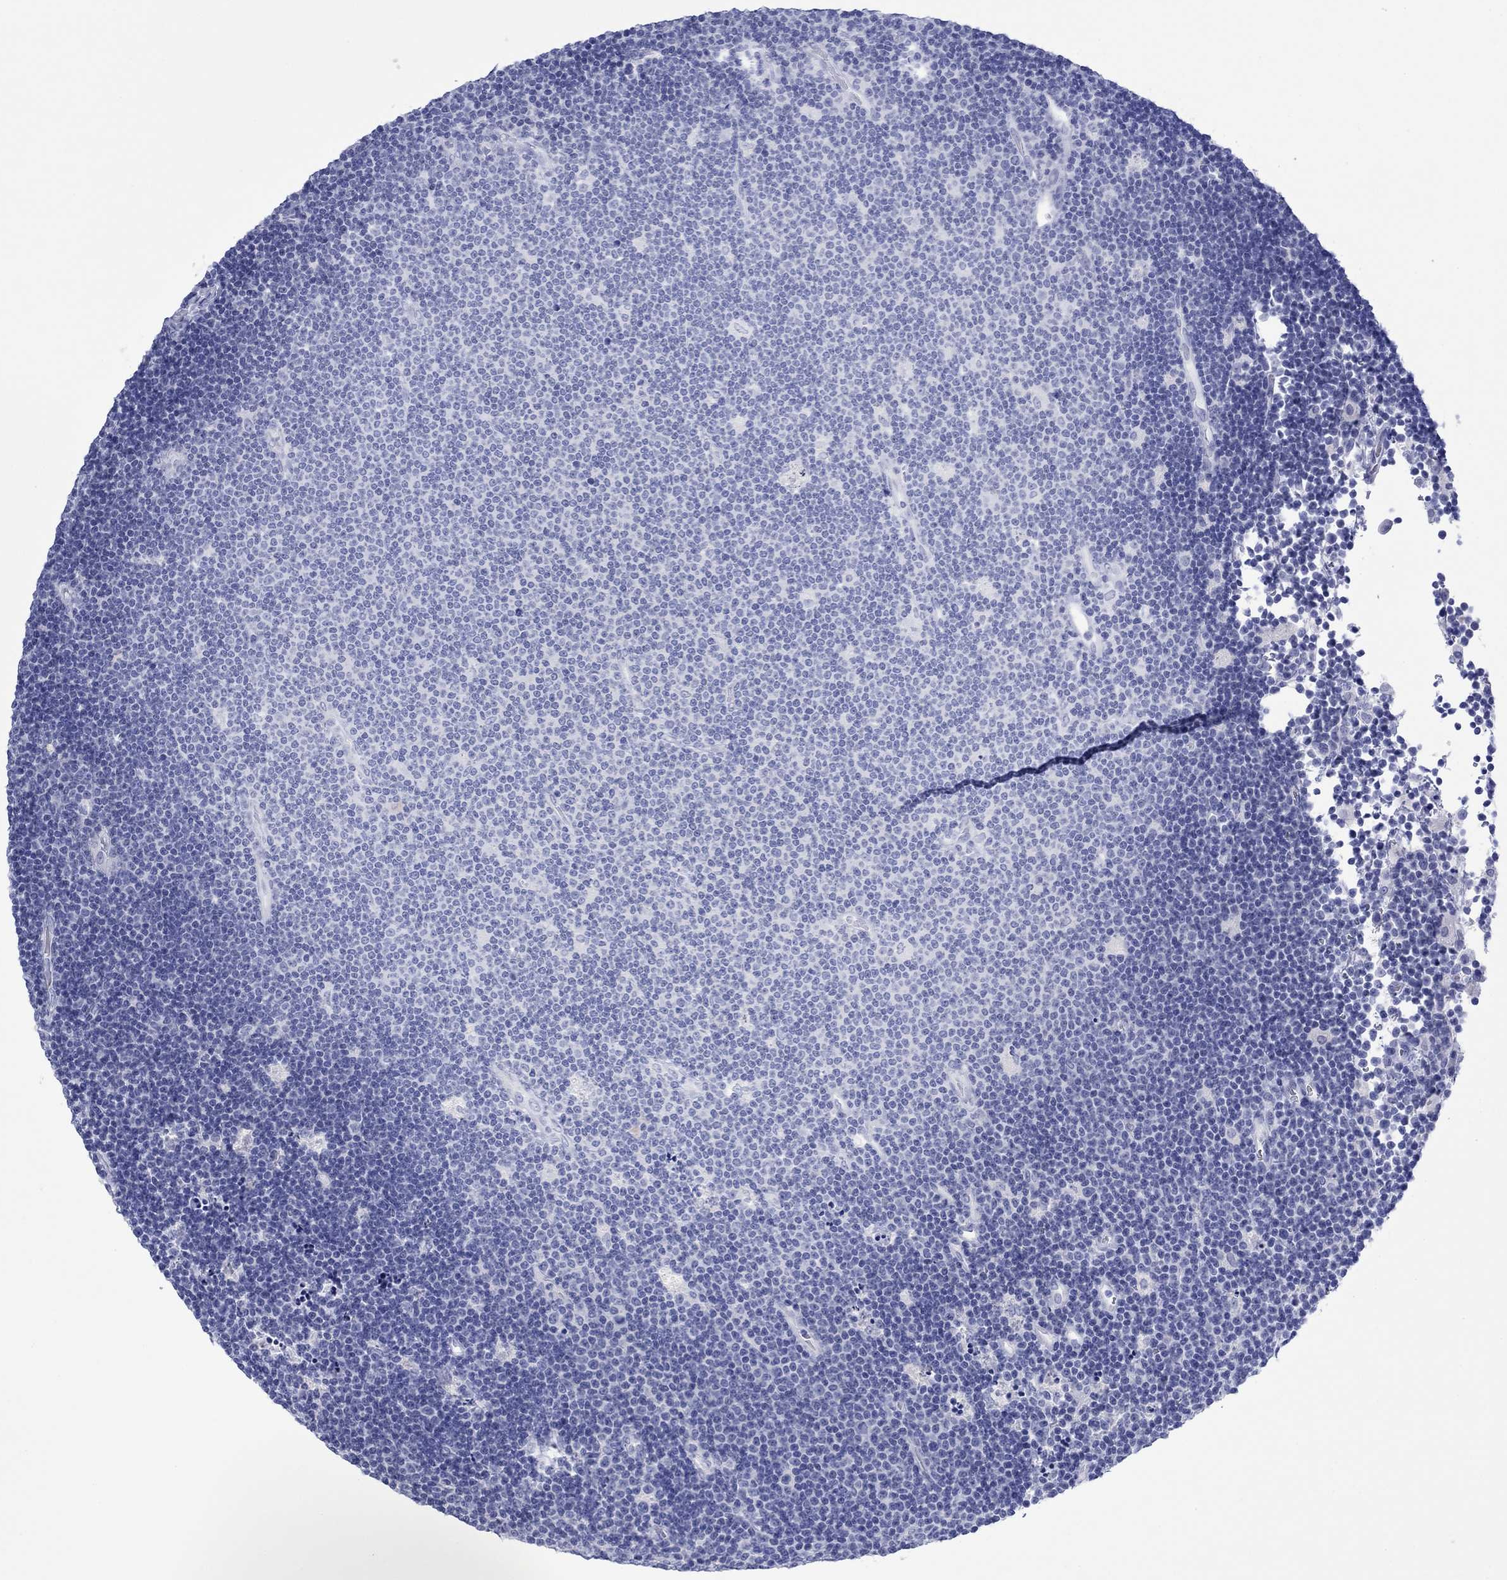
{"staining": {"intensity": "negative", "quantity": "none", "location": "none"}, "tissue": "lymphoma", "cell_type": "Tumor cells", "image_type": "cancer", "snomed": [{"axis": "morphology", "description": "Malignant lymphoma, non-Hodgkin's type, Low grade"}, {"axis": "topography", "description": "Brain"}], "caption": "High power microscopy photomicrograph of an immunohistochemistry (IHC) micrograph of malignant lymphoma, non-Hodgkin's type (low-grade), revealing no significant expression in tumor cells.", "gene": "MLANA", "patient": {"sex": "female", "age": 66}}